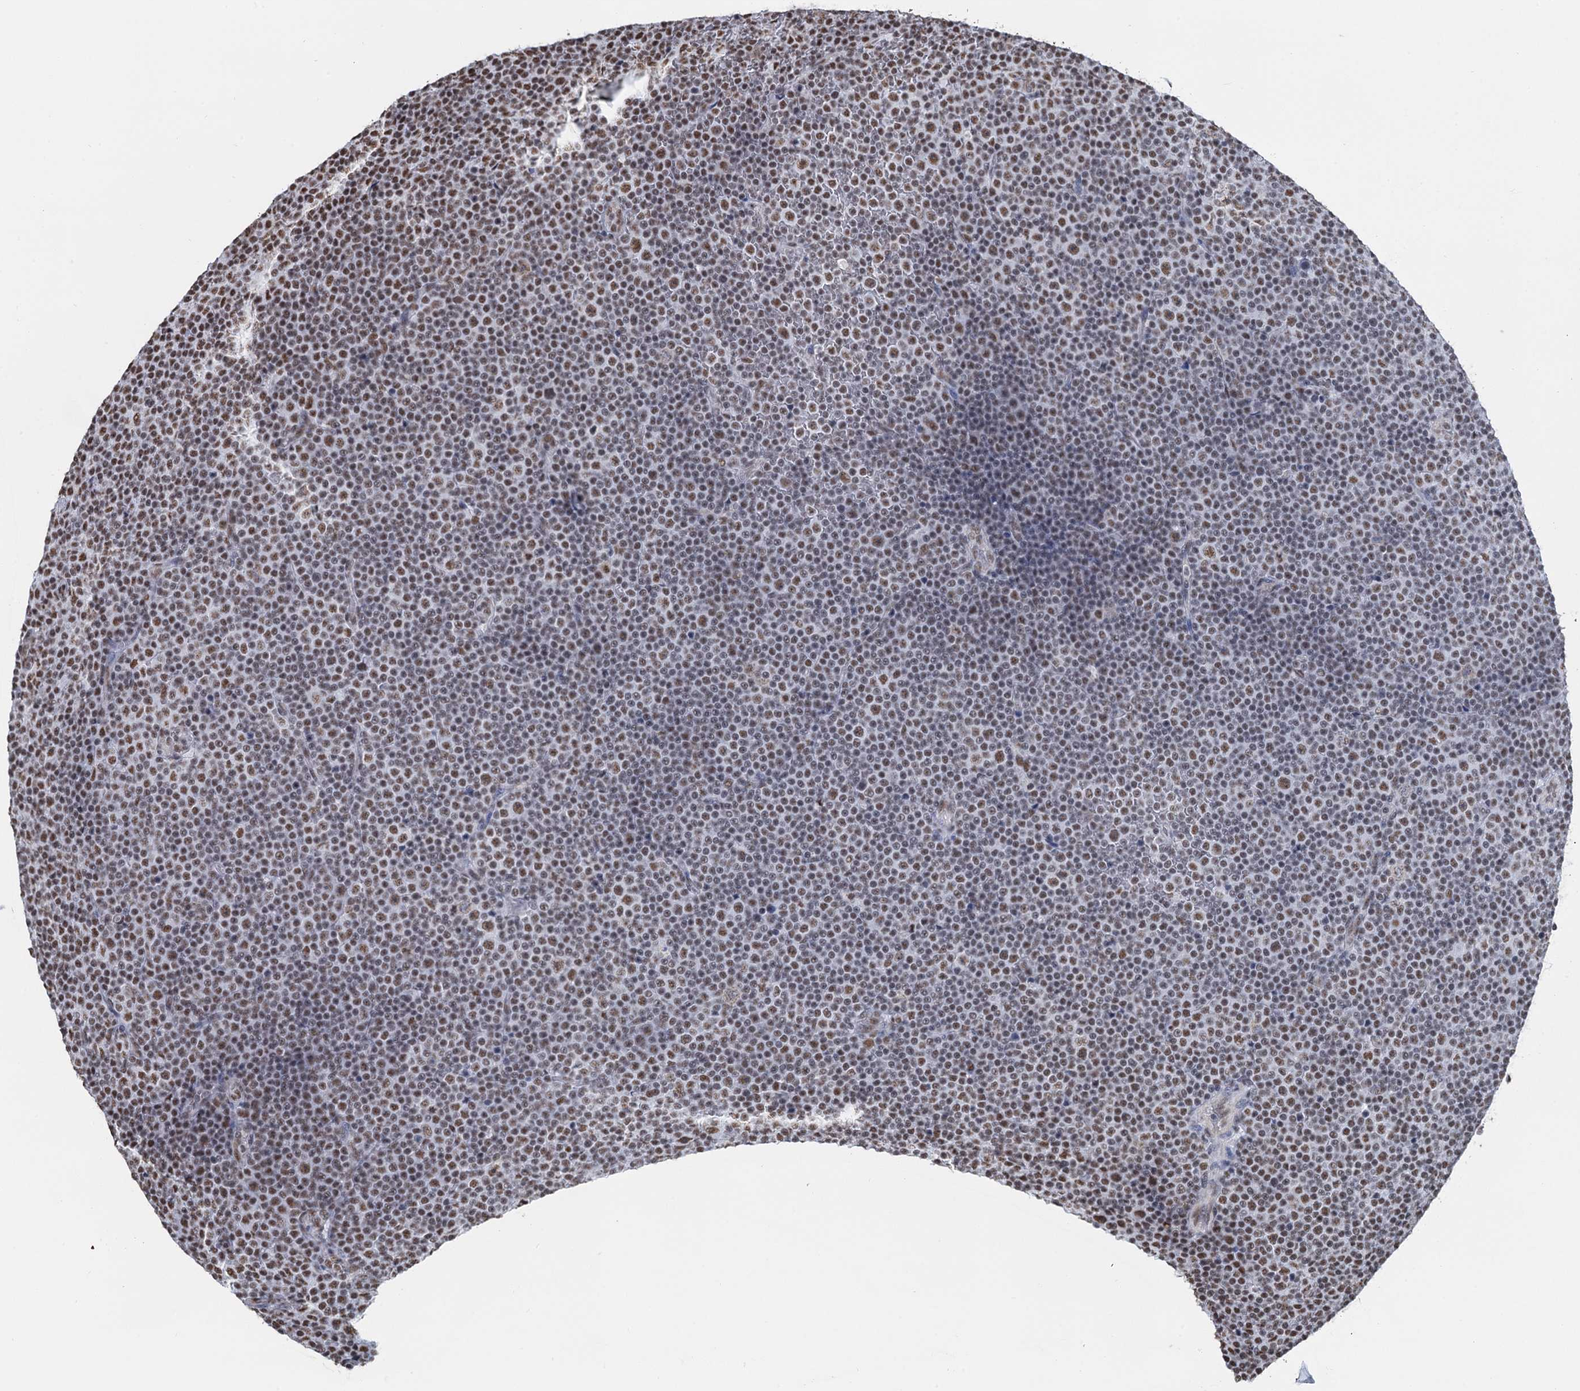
{"staining": {"intensity": "moderate", "quantity": "<25%", "location": "nuclear"}, "tissue": "lymphoma", "cell_type": "Tumor cells", "image_type": "cancer", "snomed": [{"axis": "morphology", "description": "Malignant lymphoma, non-Hodgkin's type, Low grade"}, {"axis": "topography", "description": "Lymph node"}], "caption": "This histopathology image reveals lymphoma stained with IHC to label a protein in brown. The nuclear of tumor cells show moderate positivity for the protein. Nuclei are counter-stained blue.", "gene": "ZNF609", "patient": {"sex": "female", "age": 67}}